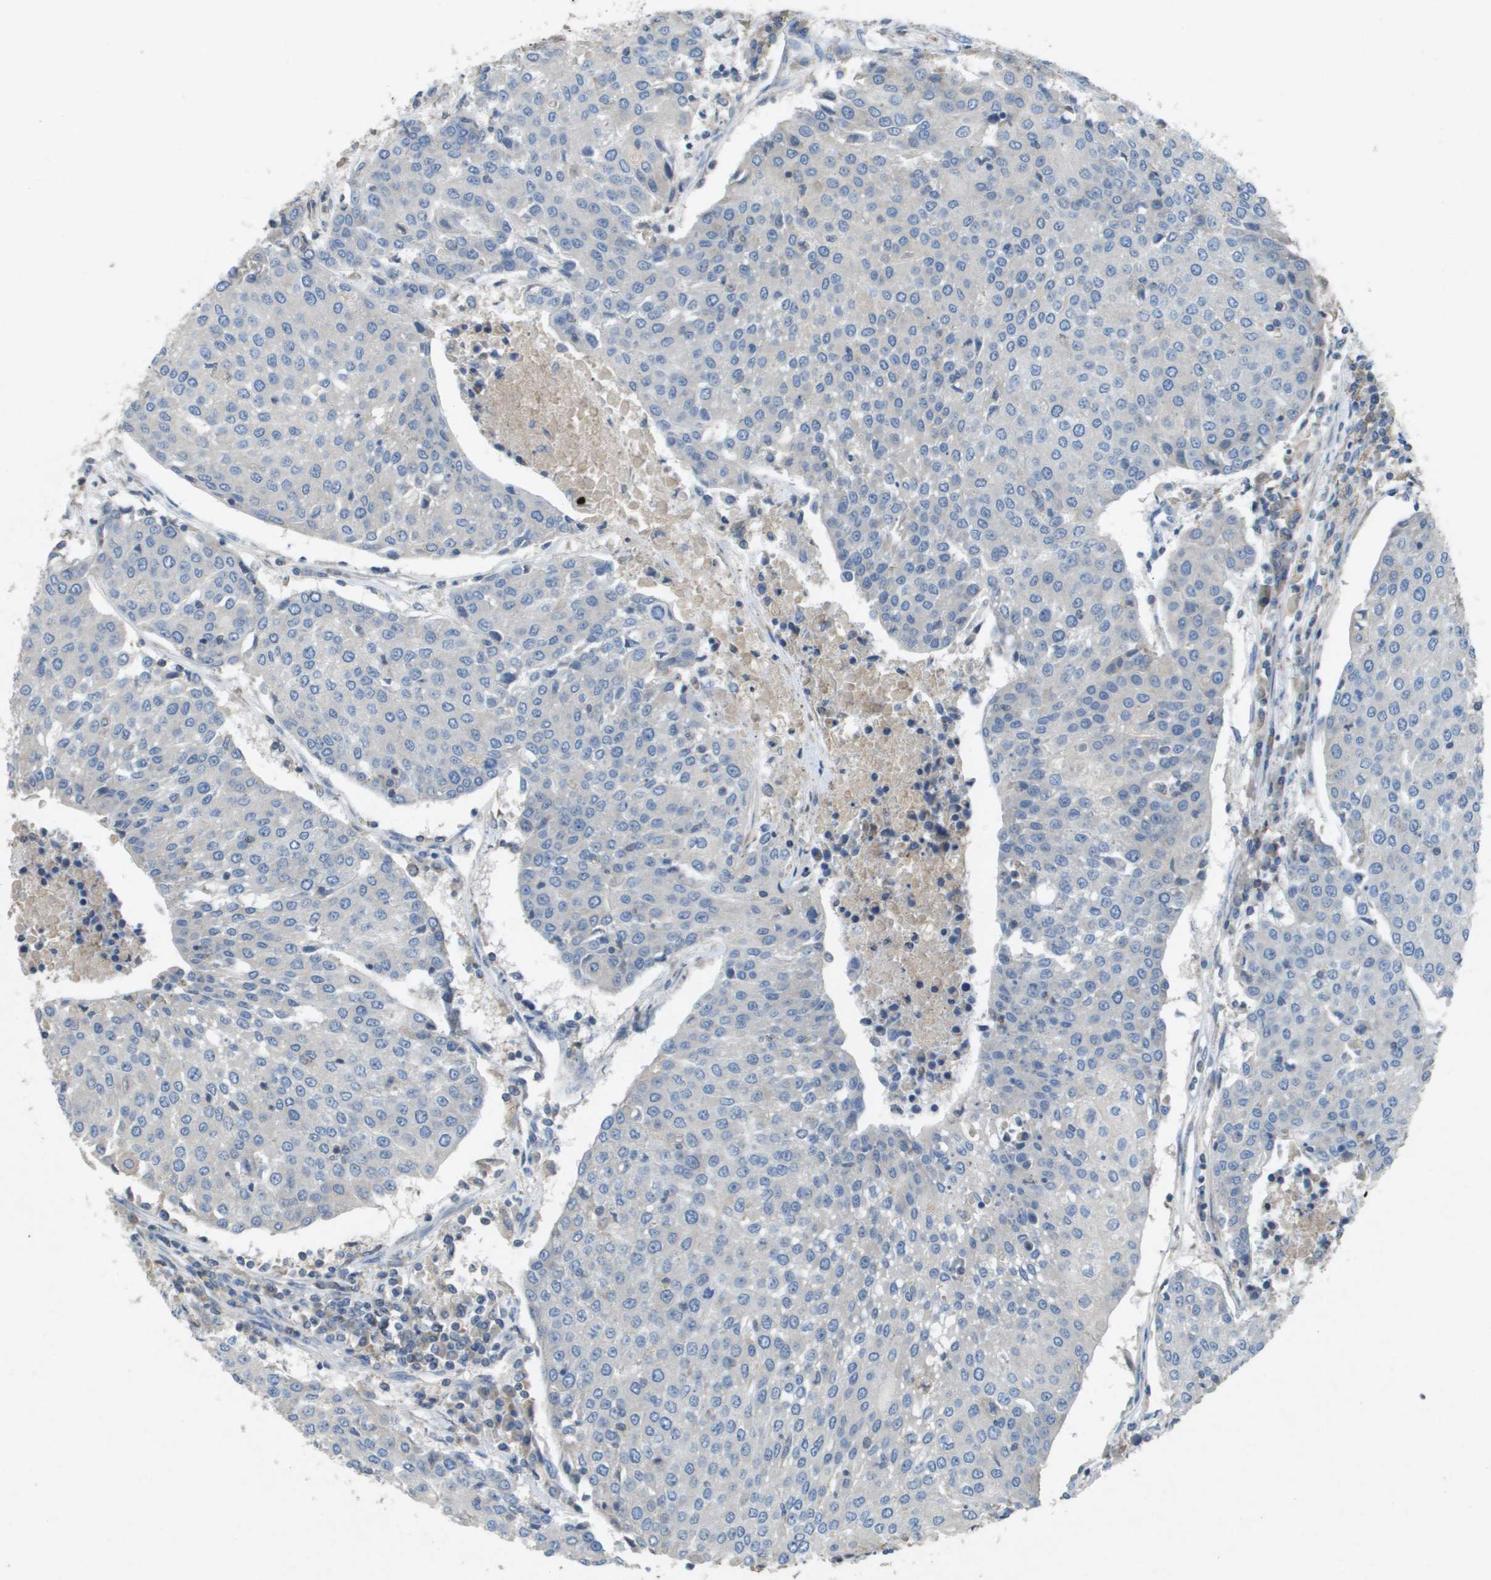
{"staining": {"intensity": "negative", "quantity": "none", "location": "none"}, "tissue": "urothelial cancer", "cell_type": "Tumor cells", "image_type": "cancer", "snomed": [{"axis": "morphology", "description": "Urothelial carcinoma, High grade"}, {"axis": "topography", "description": "Urinary bladder"}], "caption": "Human urothelial cancer stained for a protein using immunohistochemistry (IHC) shows no positivity in tumor cells.", "gene": "CLCA4", "patient": {"sex": "female", "age": 85}}